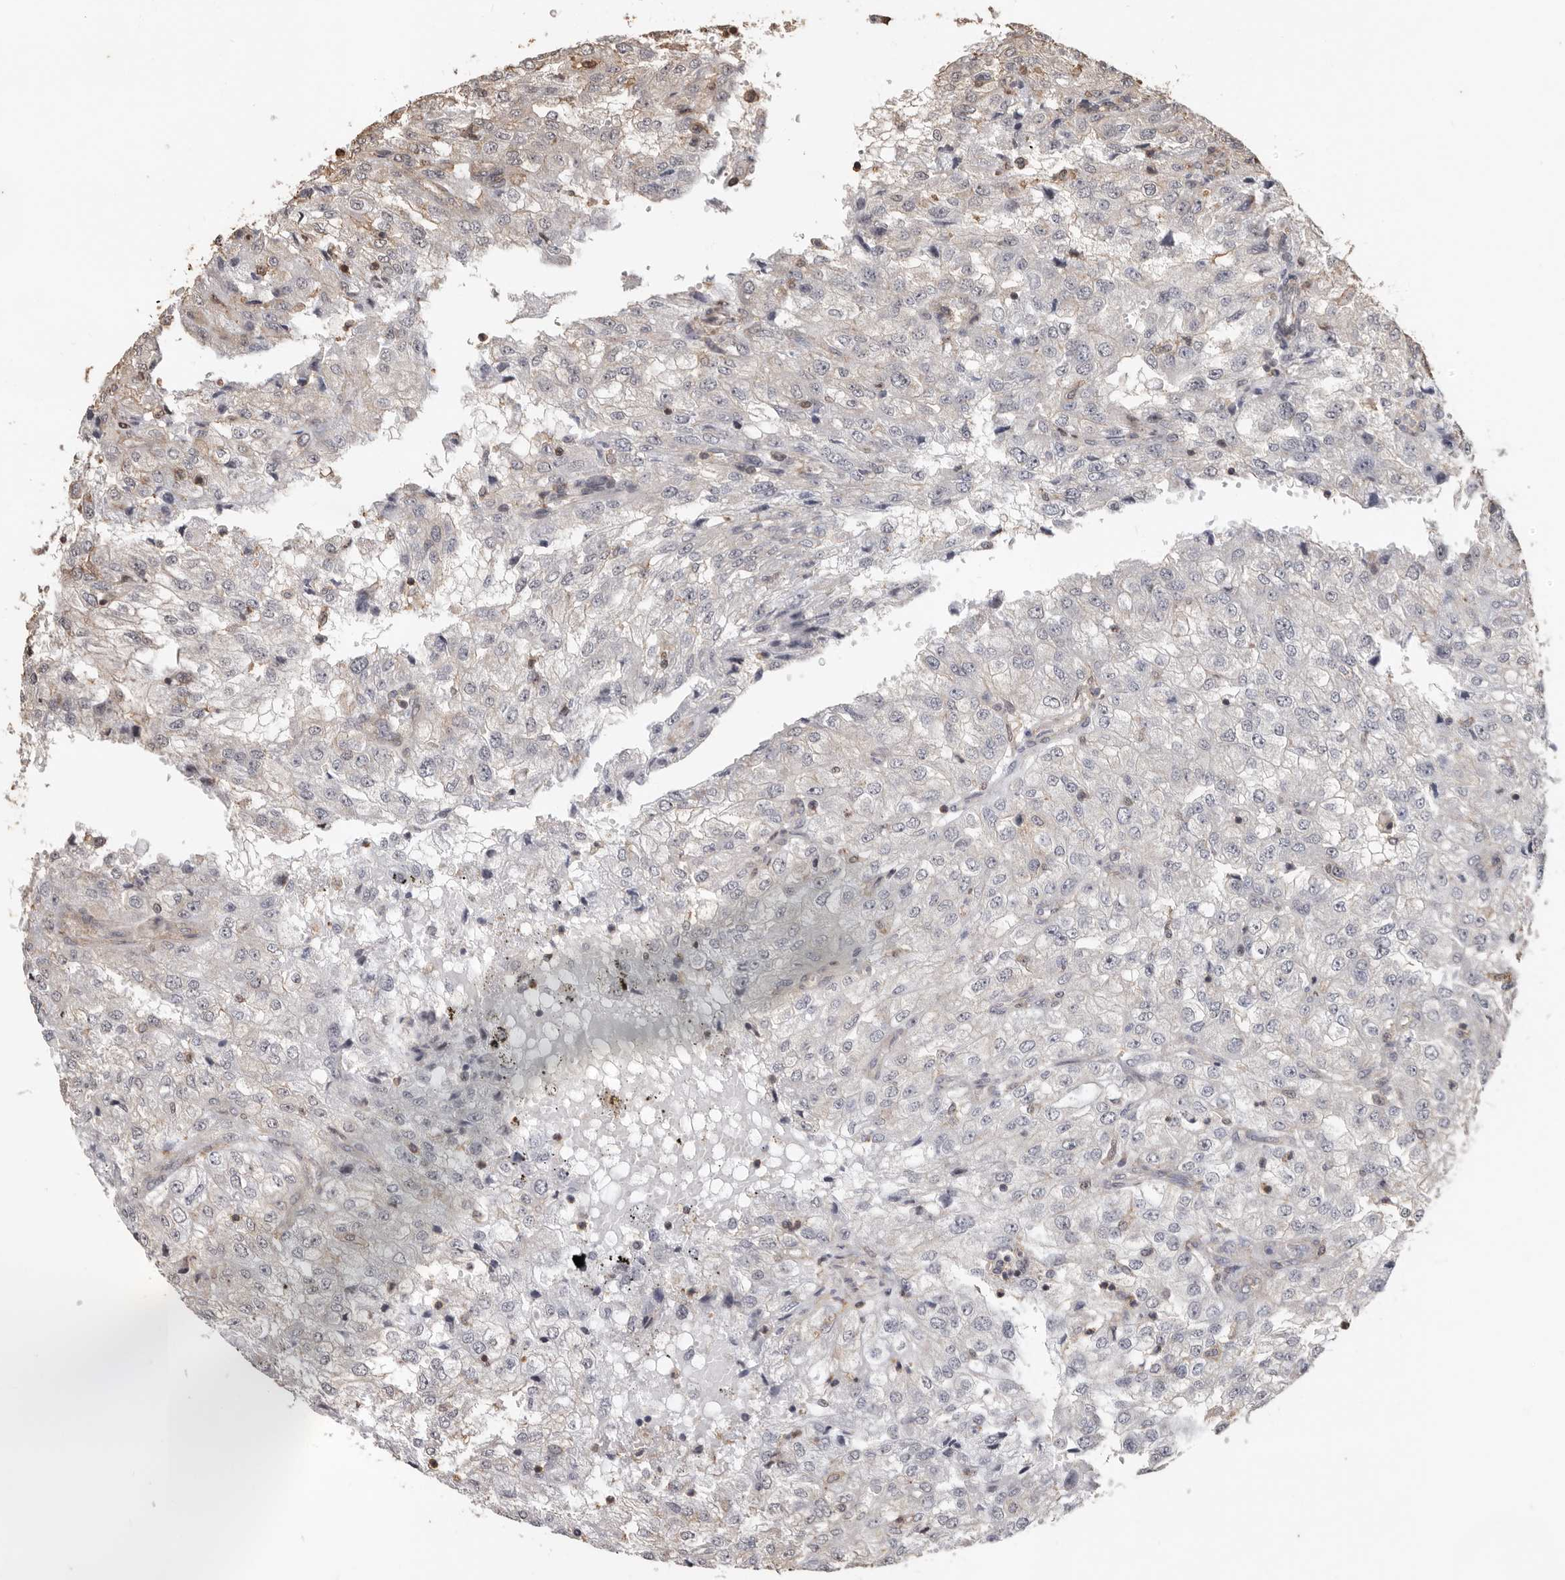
{"staining": {"intensity": "weak", "quantity": "<25%", "location": "cytoplasmic/membranous"}, "tissue": "renal cancer", "cell_type": "Tumor cells", "image_type": "cancer", "snomed": [{"axis": "morphology", "description": "Adenocarcinoma, NOS"}, {"axis": "topography", "description": "Kidney"}], "caption": "IHC photomicrograph of human renal cancer stained for a protein (brown), which displays no positivity in tumor cells.", "gene": "GSK3A", "patient": {"sex": "female", "age": 54}}